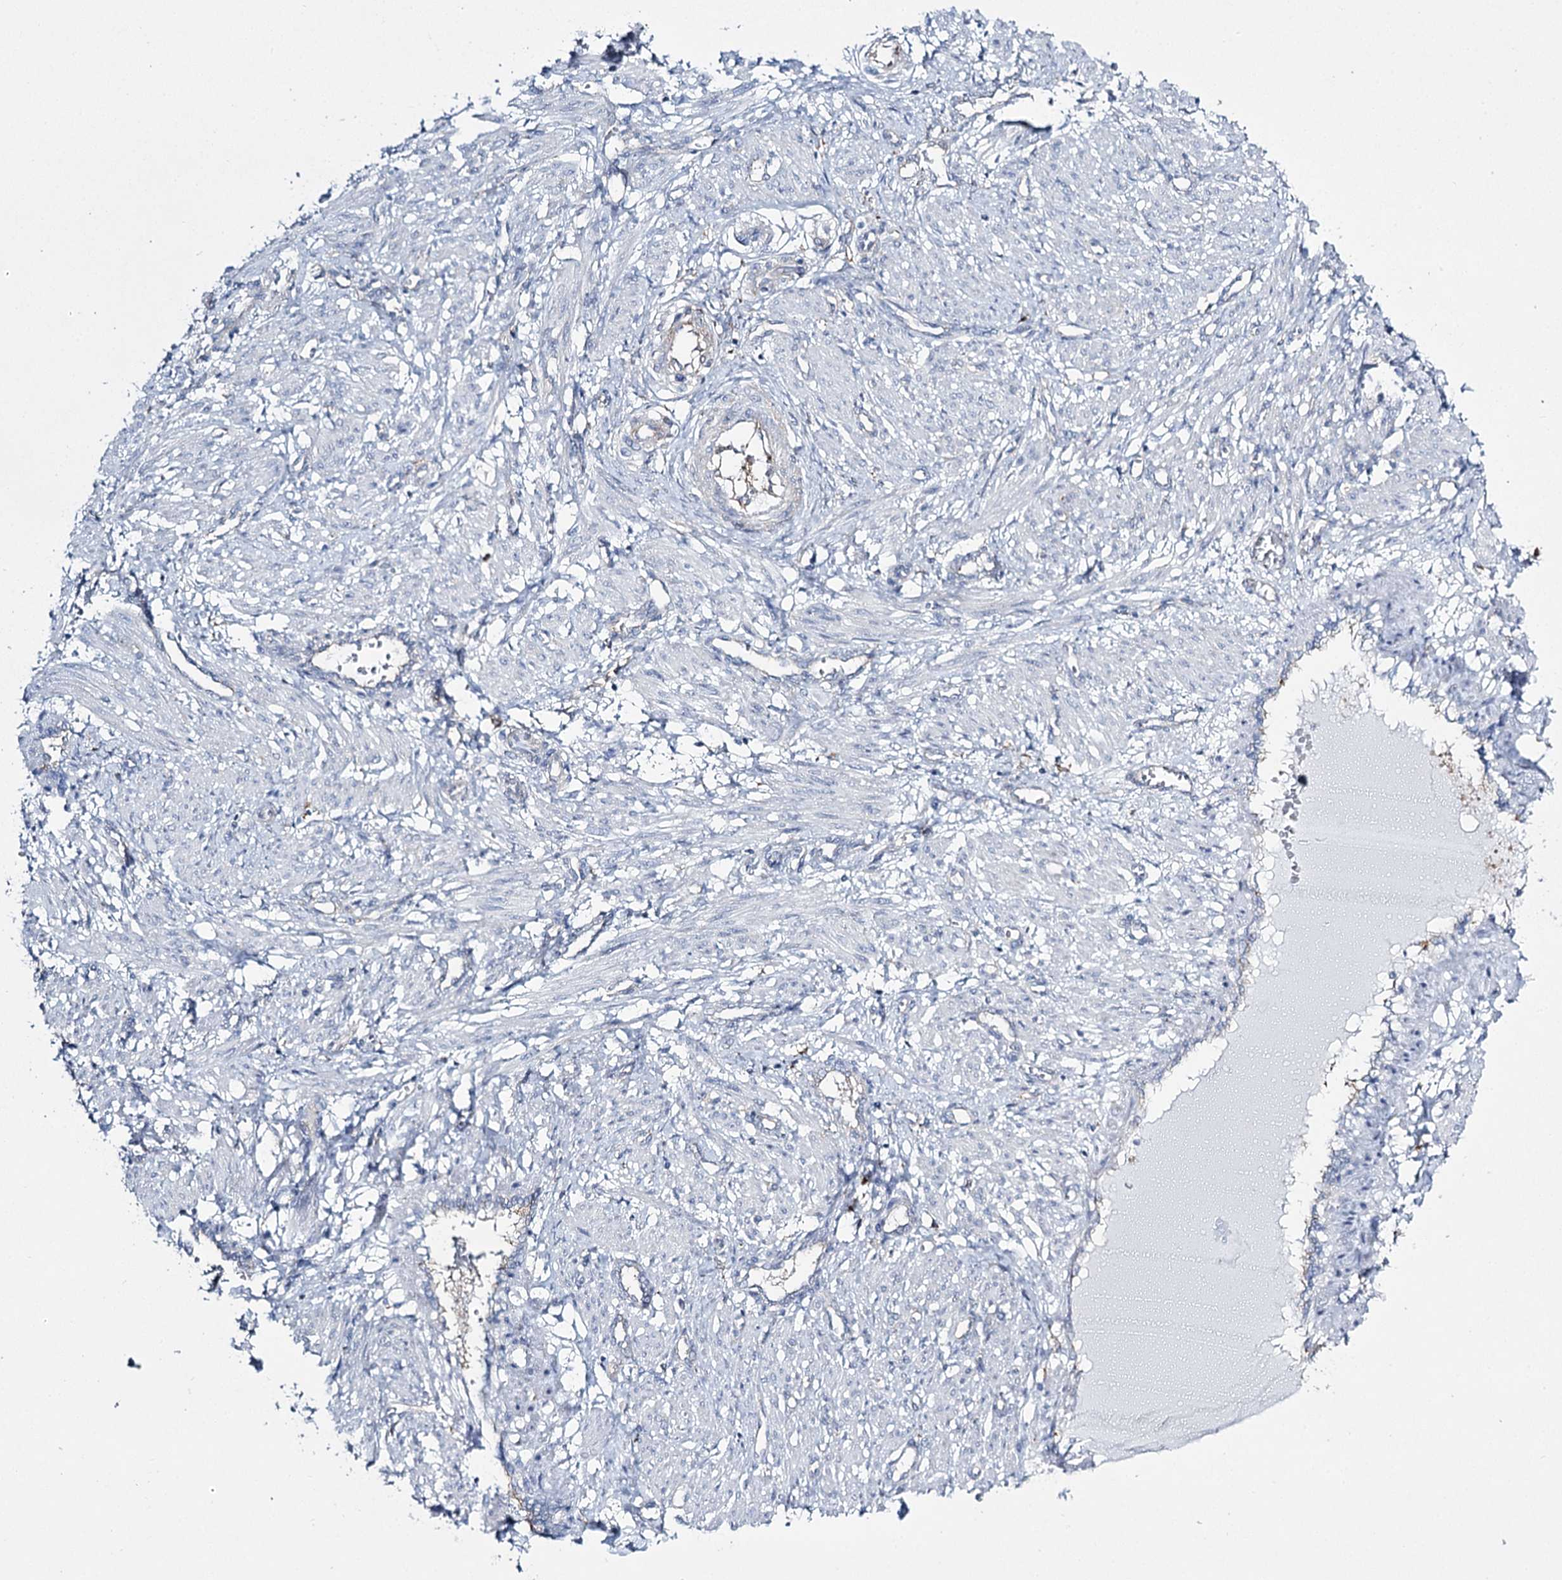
{"staining": {"intensity": "negative", "quantity": "none", "location": "none"}, "tissue": "smooth muscle", "cell_type": "Smooth muscle cells", "image_type": "normal", "snomed": [{"axis": "morphology", "description": "Normal tissue, NOS"}, {"axis": "topography", "description": "Endometrium"}], "caption": "This is an immunohistochemistry photomicrograph of unremarkable human smooth muscle. There is no positivity in smooth muscle cells.", "gene": "CCDC88A", "patient": {"sex": "female", "age": 33}}